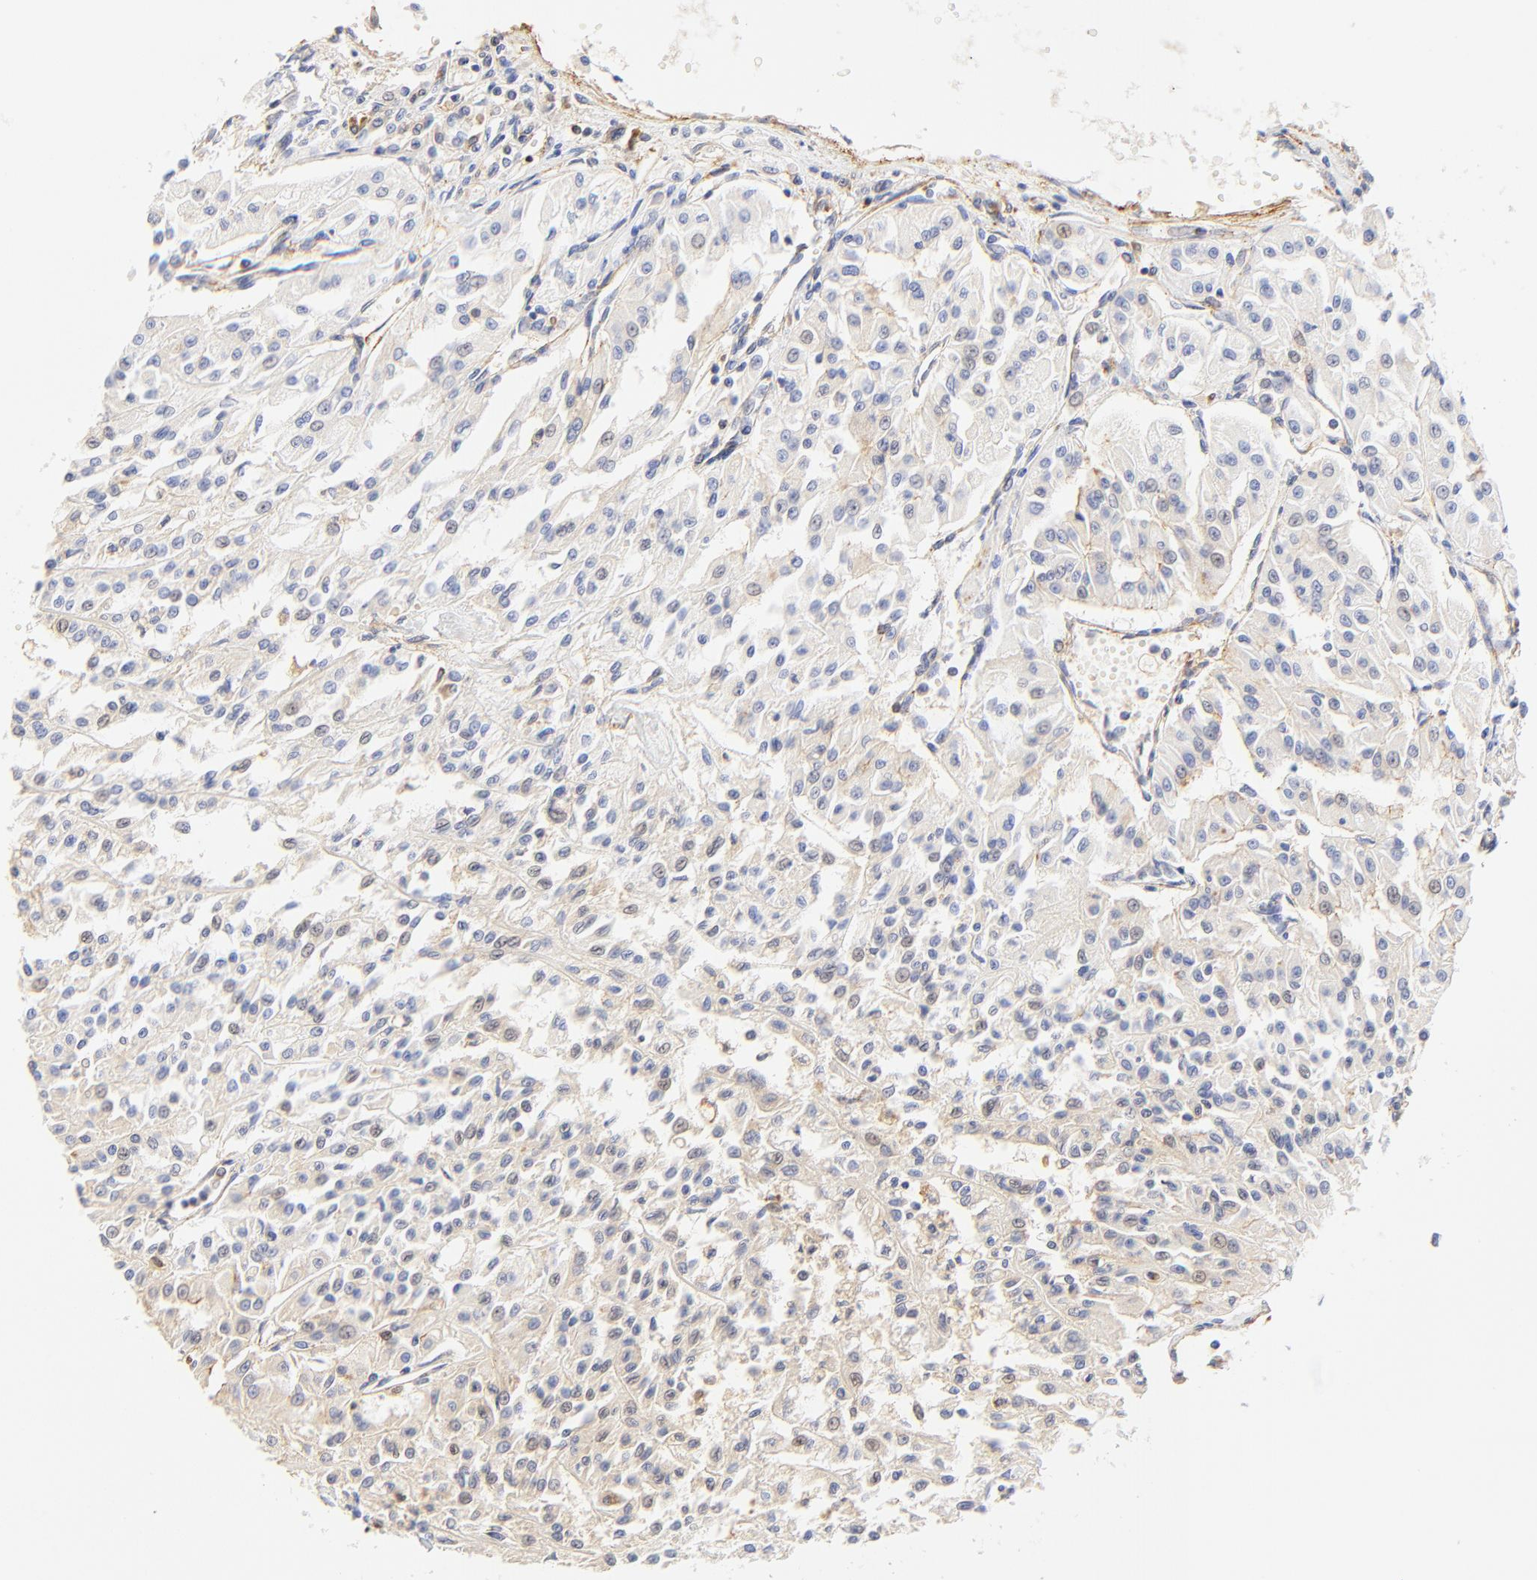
{"staining": {"intensity": "weak", "quantity": "25%-75%", "location": "cytoplasmic/membranous"}, "tissue": "renal cancer", "cell_type": "Tumor cells", "image_type": "cancer", "snomed": [{"axis": "morphology", "description": "Adenocarcinoma, NOS"}, {"axis": "topography", "description": "Kidney"}], "caption": "Adenocarcinoma (renal) stained with a protein marker reveals weak staining in tumor cells.", "gene": "MDGA2", "patient": {"sex": "male", "age": 78}}